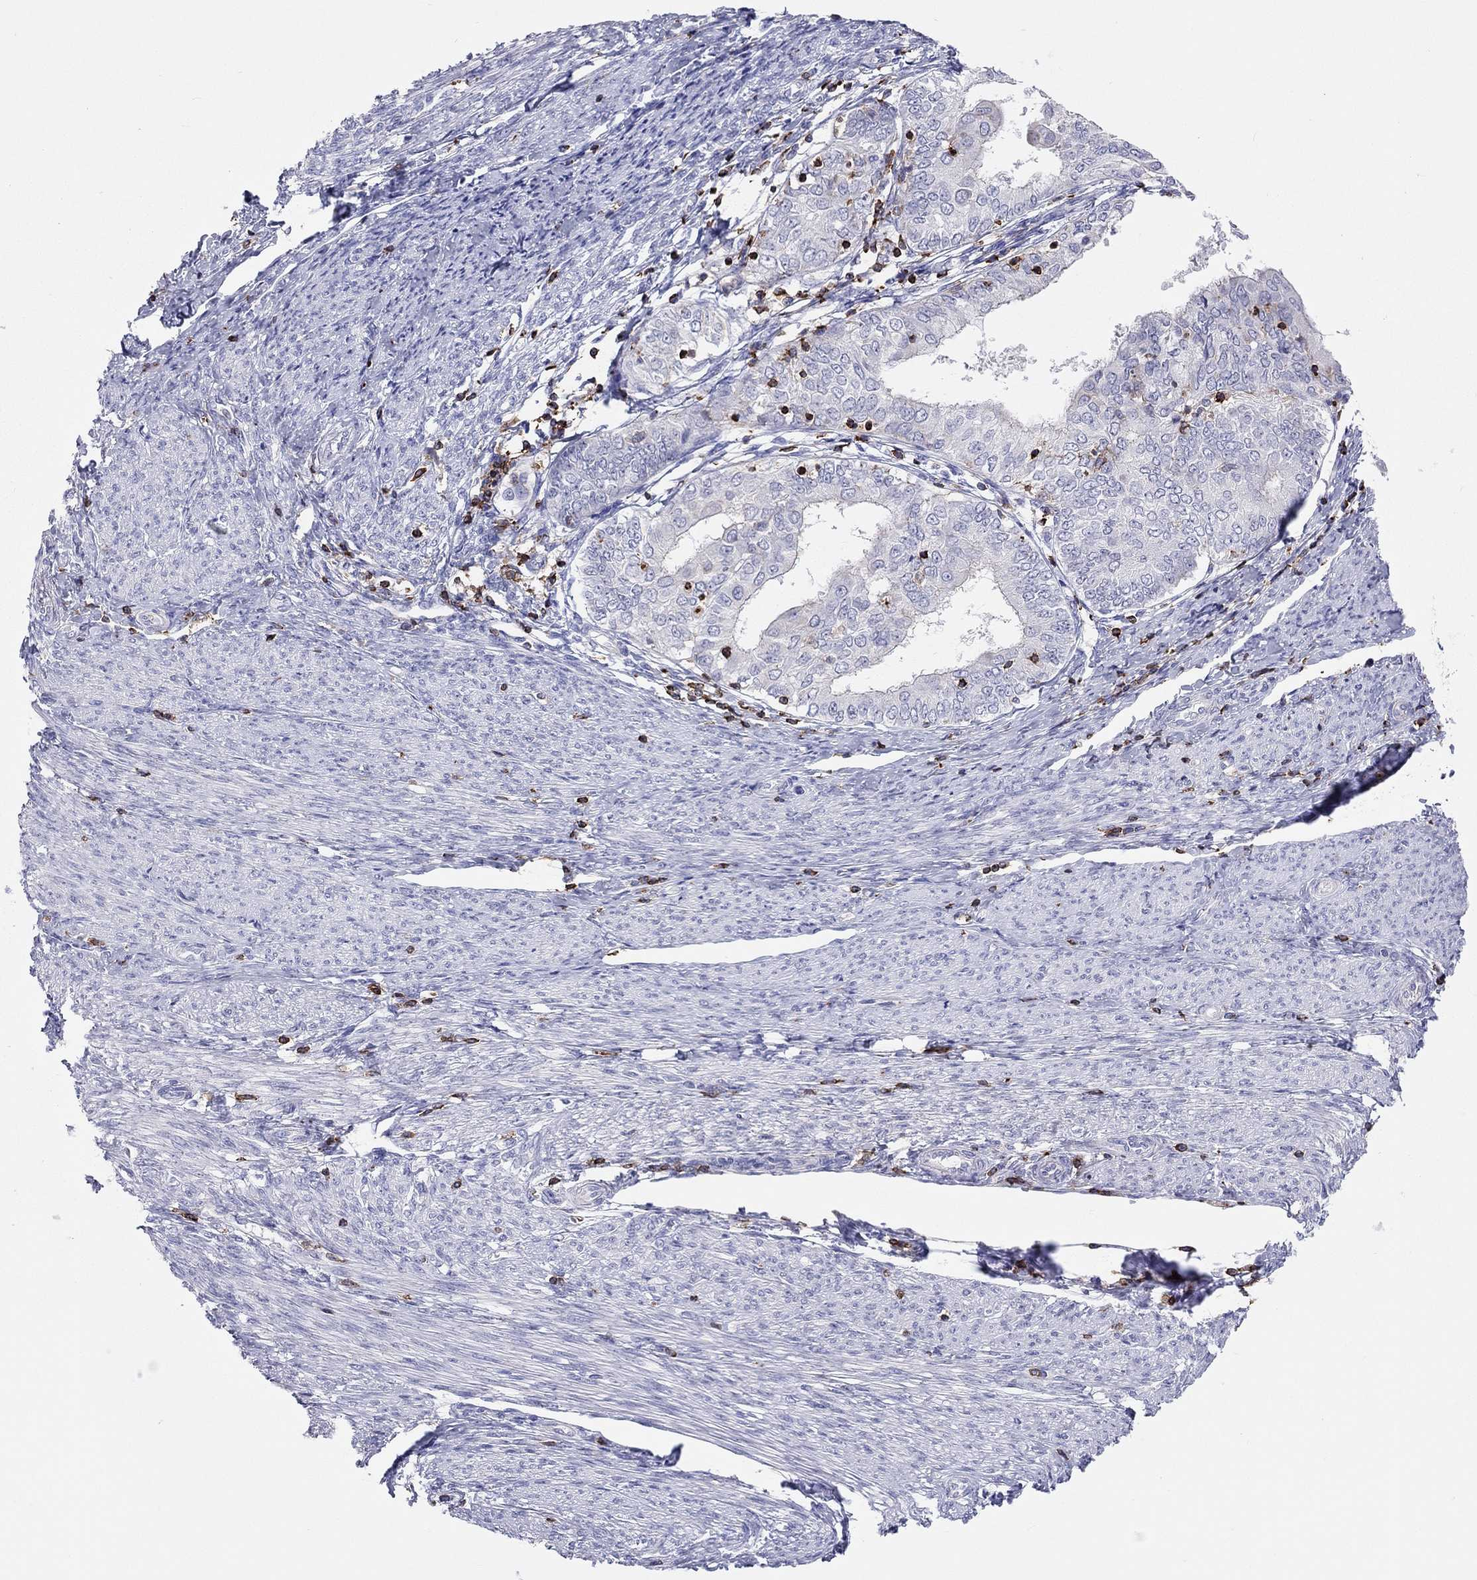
{"staining": {"intensity": "negative", "quantity": "none", "location": "none"}, "tissue": "endometrial cancer", "cell_type": "Tumor cells", "image_type": "cancer", "snomed": [{"axis": "morphology", "description": "Adenocarcinoma, NOS"}, {"axis": "topography", "description": "Endometrium"}], "caption": "Tumor cells show no significant protein staining in endometrial cancer.", "gene": "MND1", "patient": {"sex": "female", "age": 68}}